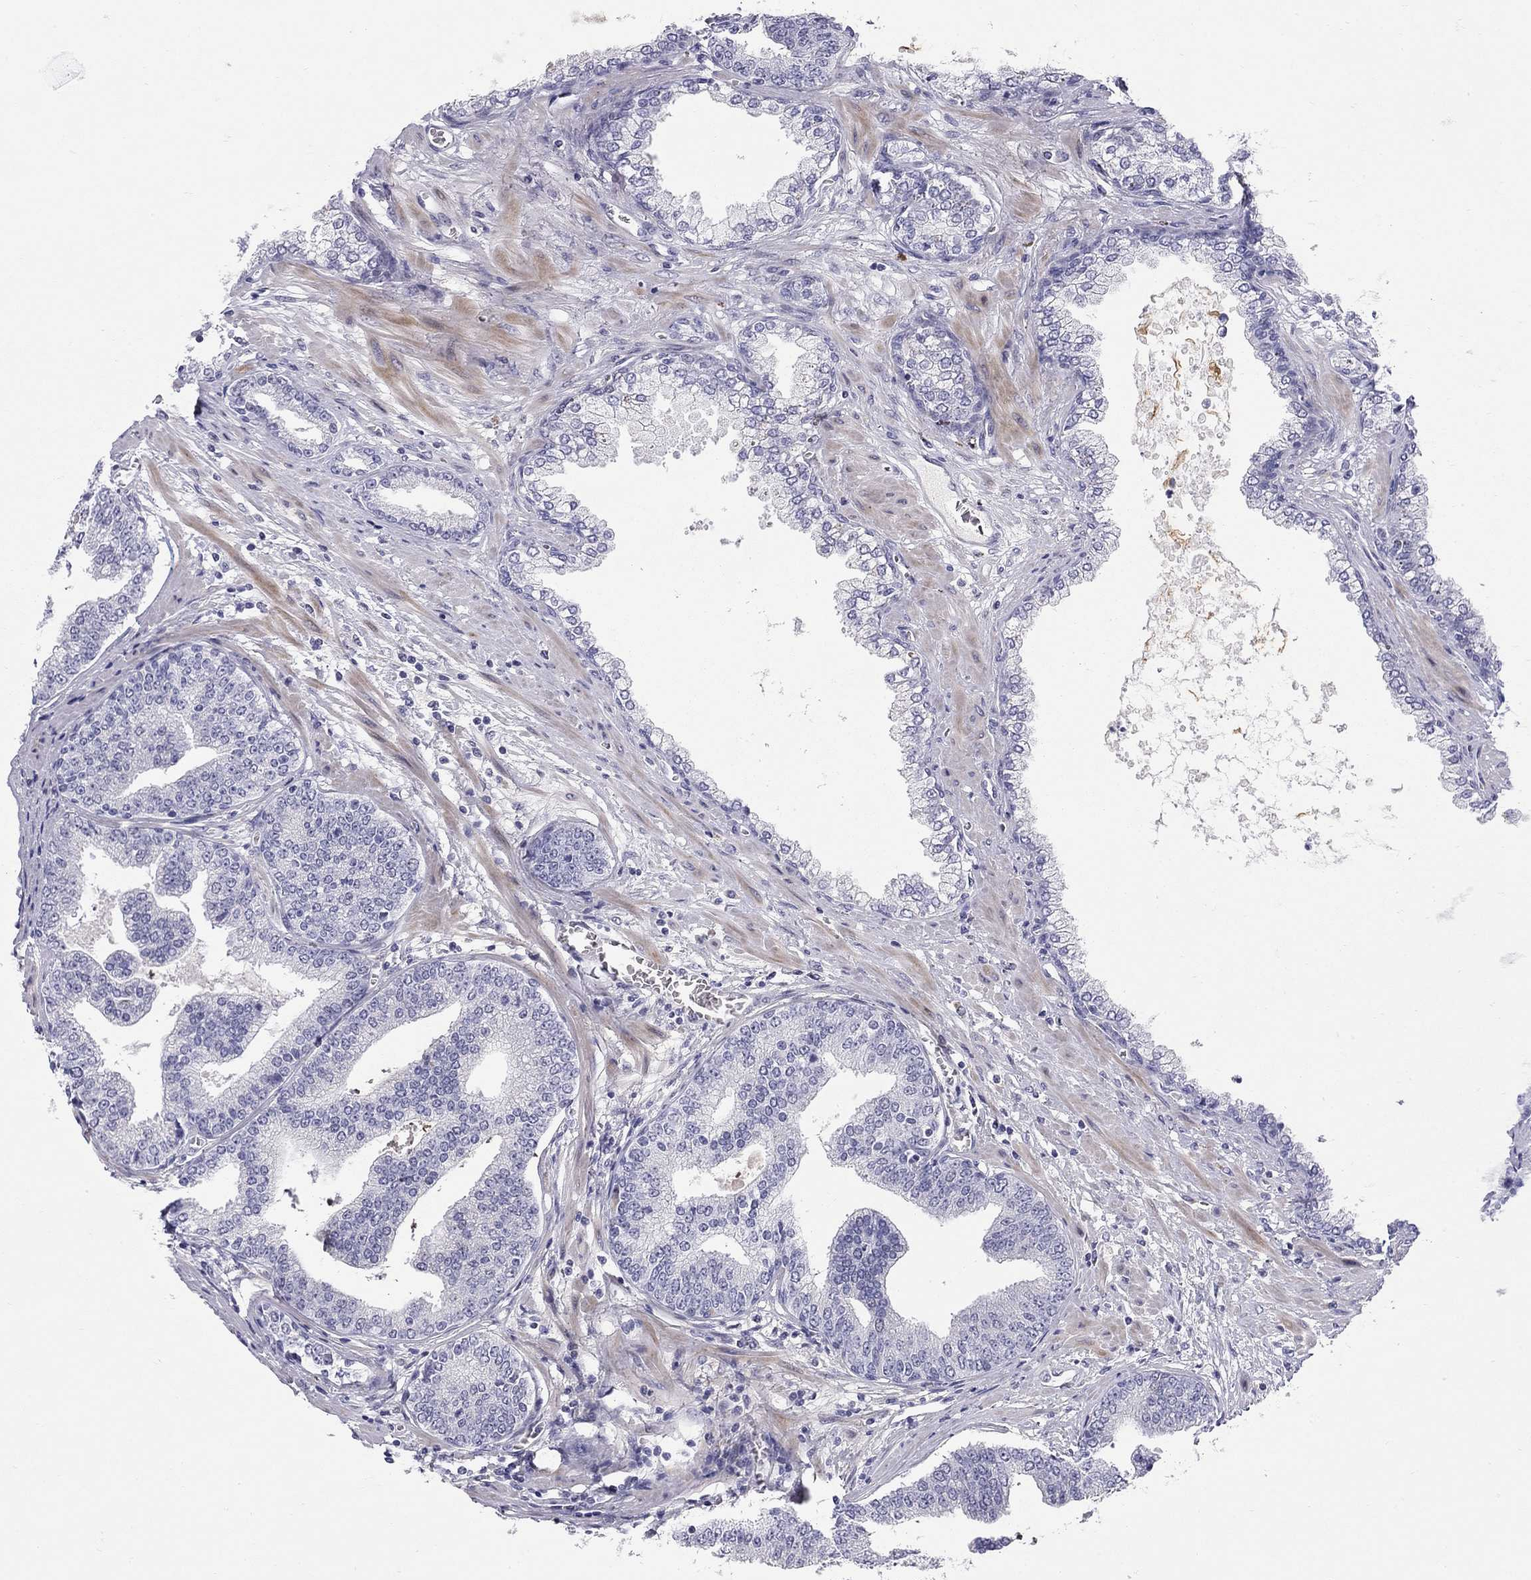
{"staining": {"intensity": "negative", "quantity": "none", "location": "none"}, "tissue": "prostate cancer", "cell_type": "Tumor cells", "image_type": "cancer", "snomed": [{"axis": "morphology", "description": "Adenocarcinoma, NOS"}, {"axis": "topography", "description": "Prostate"}], "caption": "This is a image of immunohistochemistry staining of prostate cancer (adenocarcinoma), which shows no positivity in tumor cells.", "gene": "C8orf88", "patient": {"sex": "male", "age": 64}}